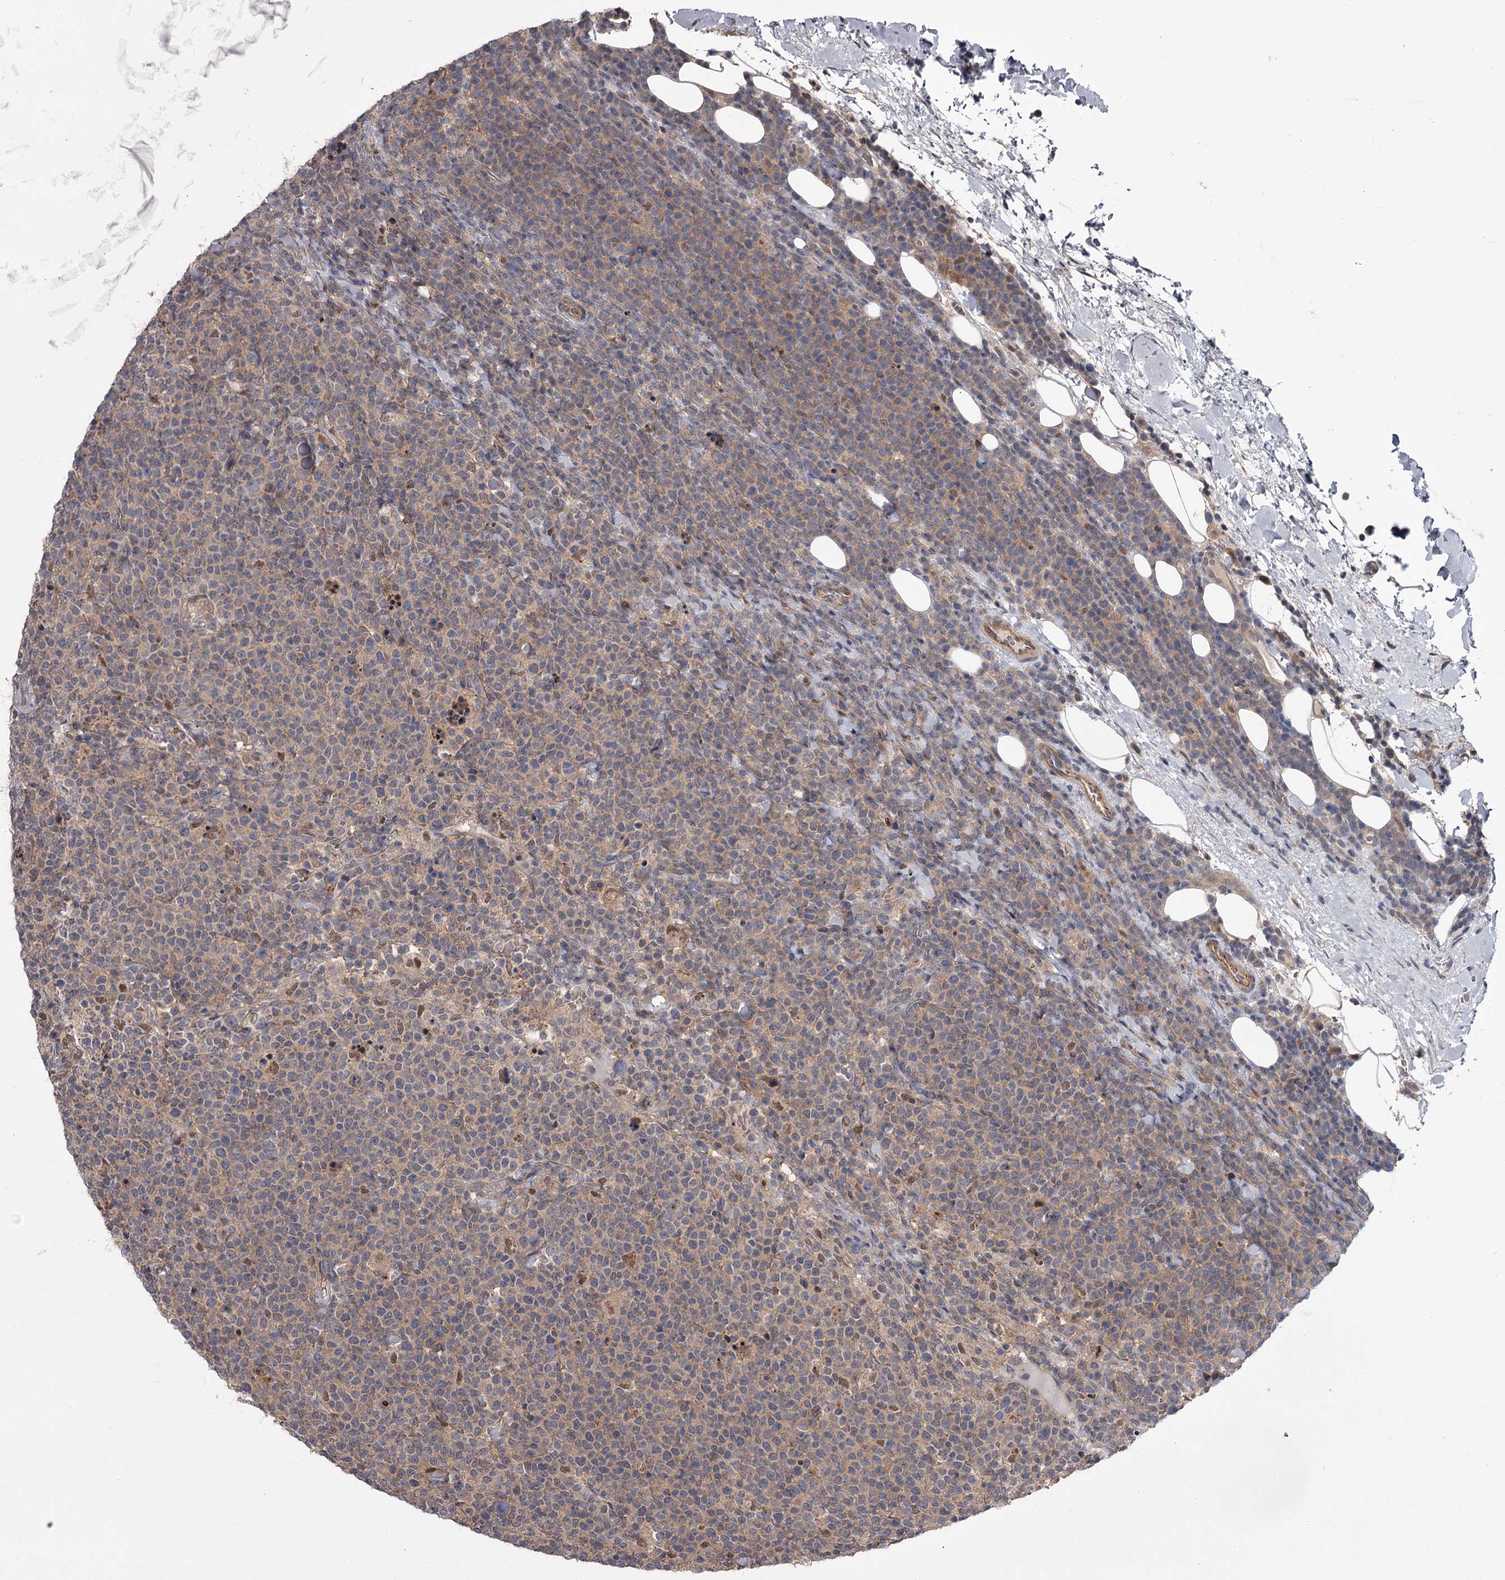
{"staining": {"intensity": "weak", "quantity": "25%-75%", "location": "cytoplasmic/membranous"}, "tissue": "lymphoma", "cell_type": "Tumor cells", "image_type": "cancer", "snomed": [{"axis": "morphology", "description": "Malignant lymphoma, non-Hodgkin's type, High grade"}, {"axis": "topography", "description": "Lymph node"}], "caption": "DAB (3,3'-diaminobenzidine) immunohistochemical staining of high-grade malignant lymphoma, non-Hodgkin's type reveals weak cytoplasmic/membranous protein staining in about 25%-75% of tumor cells.", "gene": "DAO", "patient": {"sex": "male", "age": 61}}